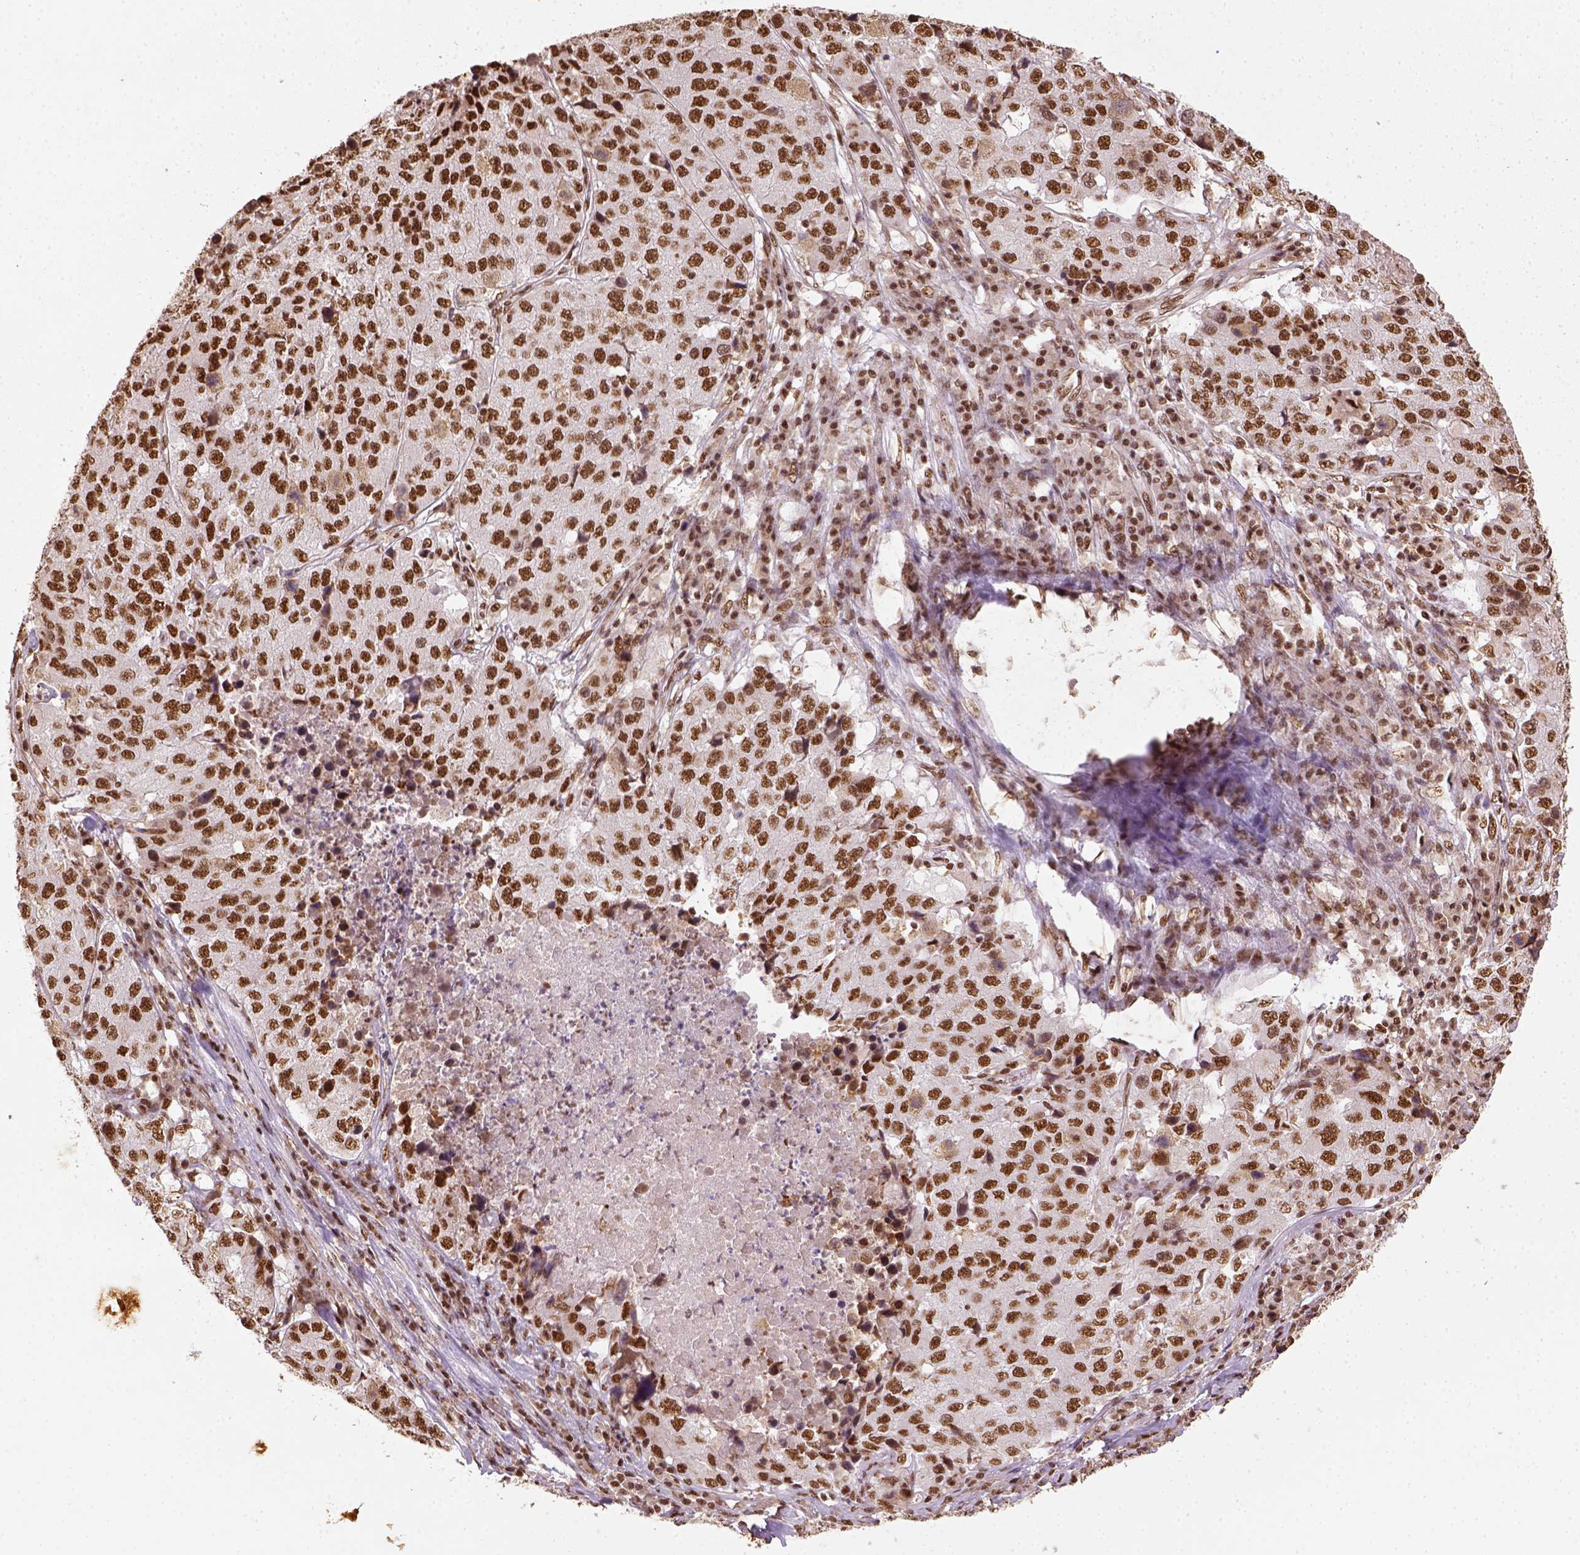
{"staining": {"intensity": "strong", "quantity": ">75%", "location": "nuclear"}, "tissue": "stomach cancer", "cell_type": "Tumor cells", "image_type": "cancer", "snomed": [{"axis": "morphology", "description": "Adenocarcinoma, NOS"}, {"axis": "topography", "description": "Stomach"}], "caption": "Stomach adenocarcinoma stained for a protein (brown) reveals strong nuclear positive positivity in approximately >75% of tumor cells.", "gene": "CCAR1", "patient": {"sex": "male", "age": 71}}